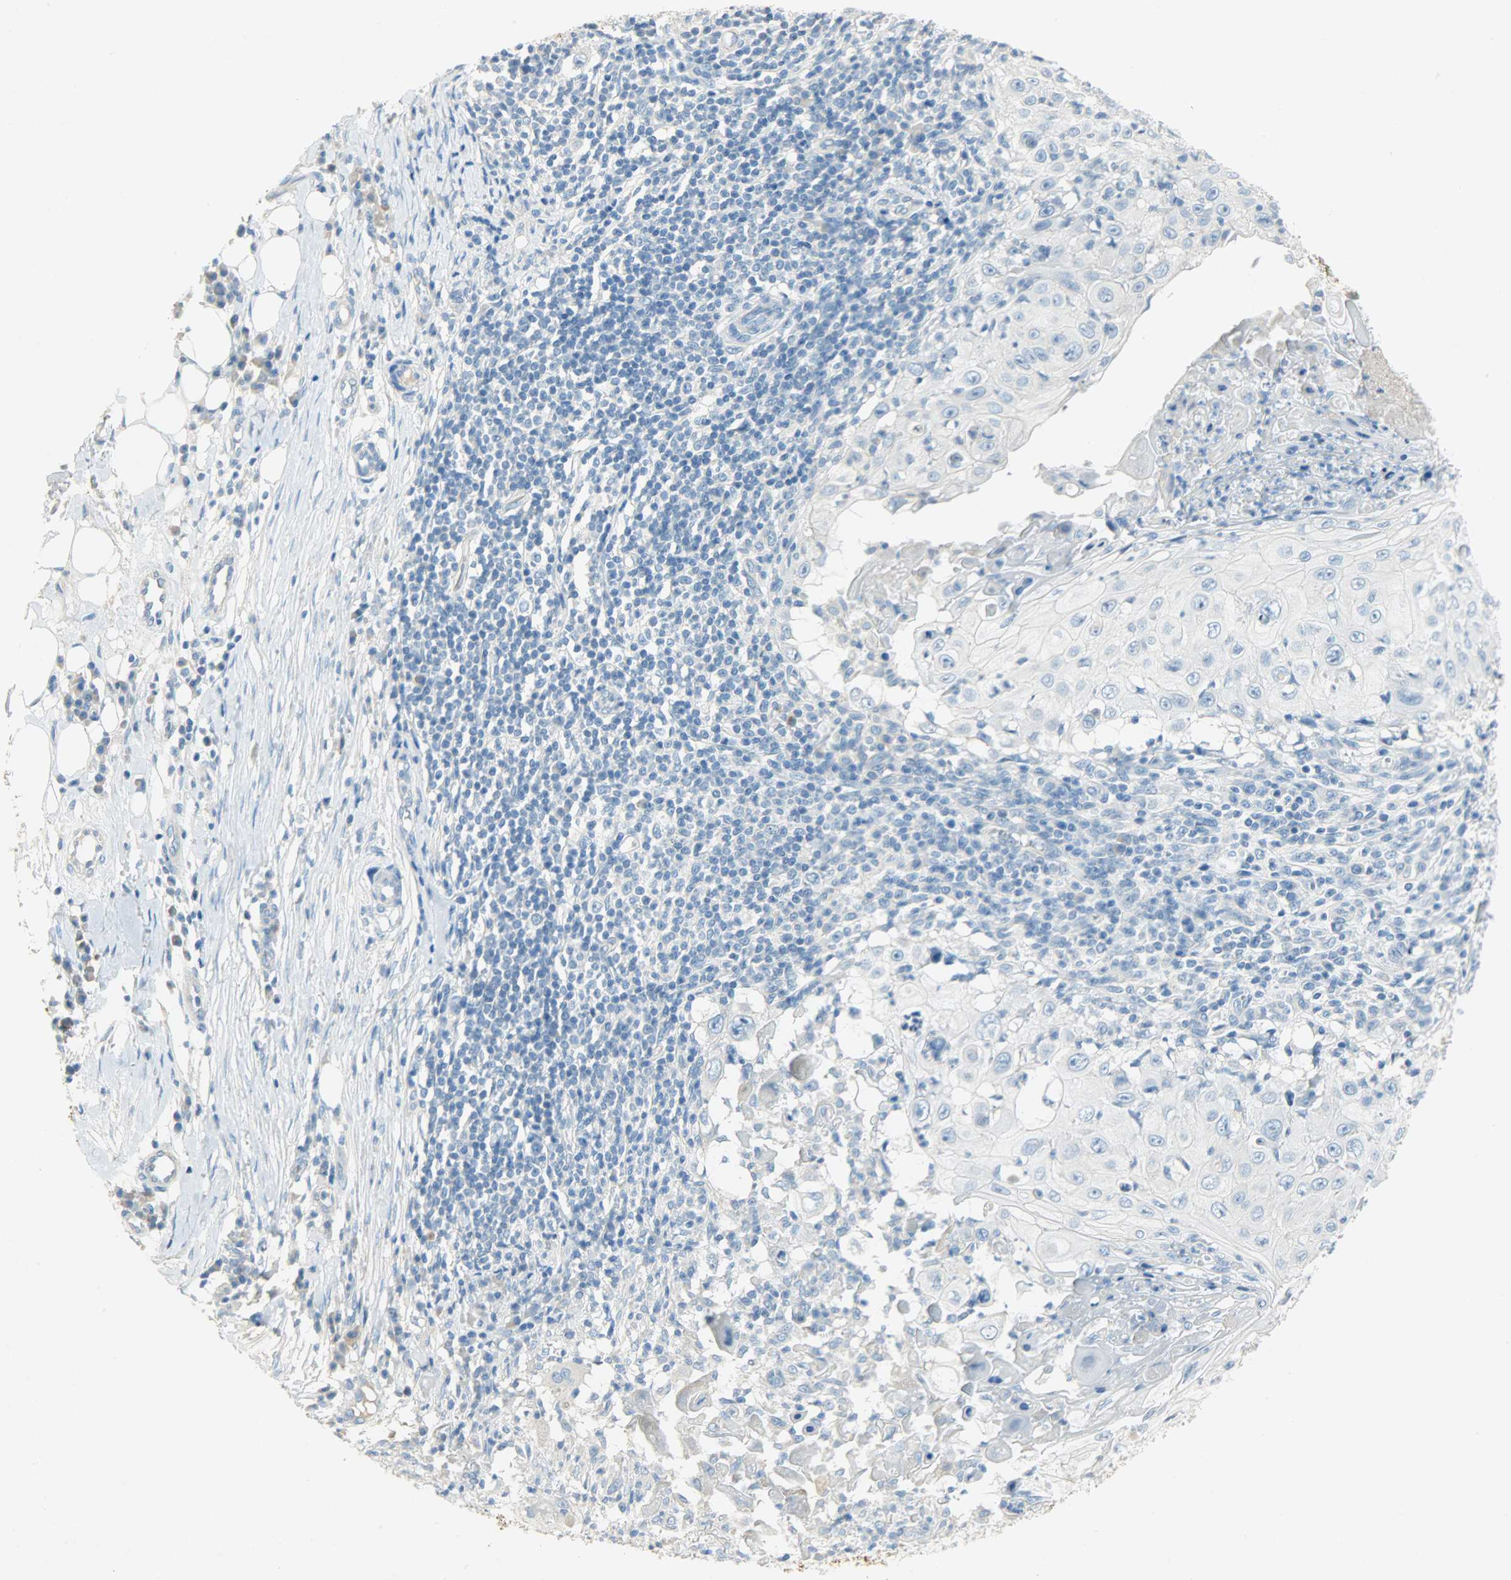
{"staining": {"intensity": "negative", "quantity": "none", "location": "none"}, "tissue": "skin cancer", "cell_type": "Tumor cells", "image_type": "cancer", "snomed": [{"axis": "morphology", "description": "Squamous cell carcinoma, NOS"}, {"axis": "topography", "description": "Skin"}], "caption": "Tumor cells are negative for protein expression in human skin squamous cell carcinoma.", "gene": "PROM1", "patient": {"sex": "male", "age": 86}}